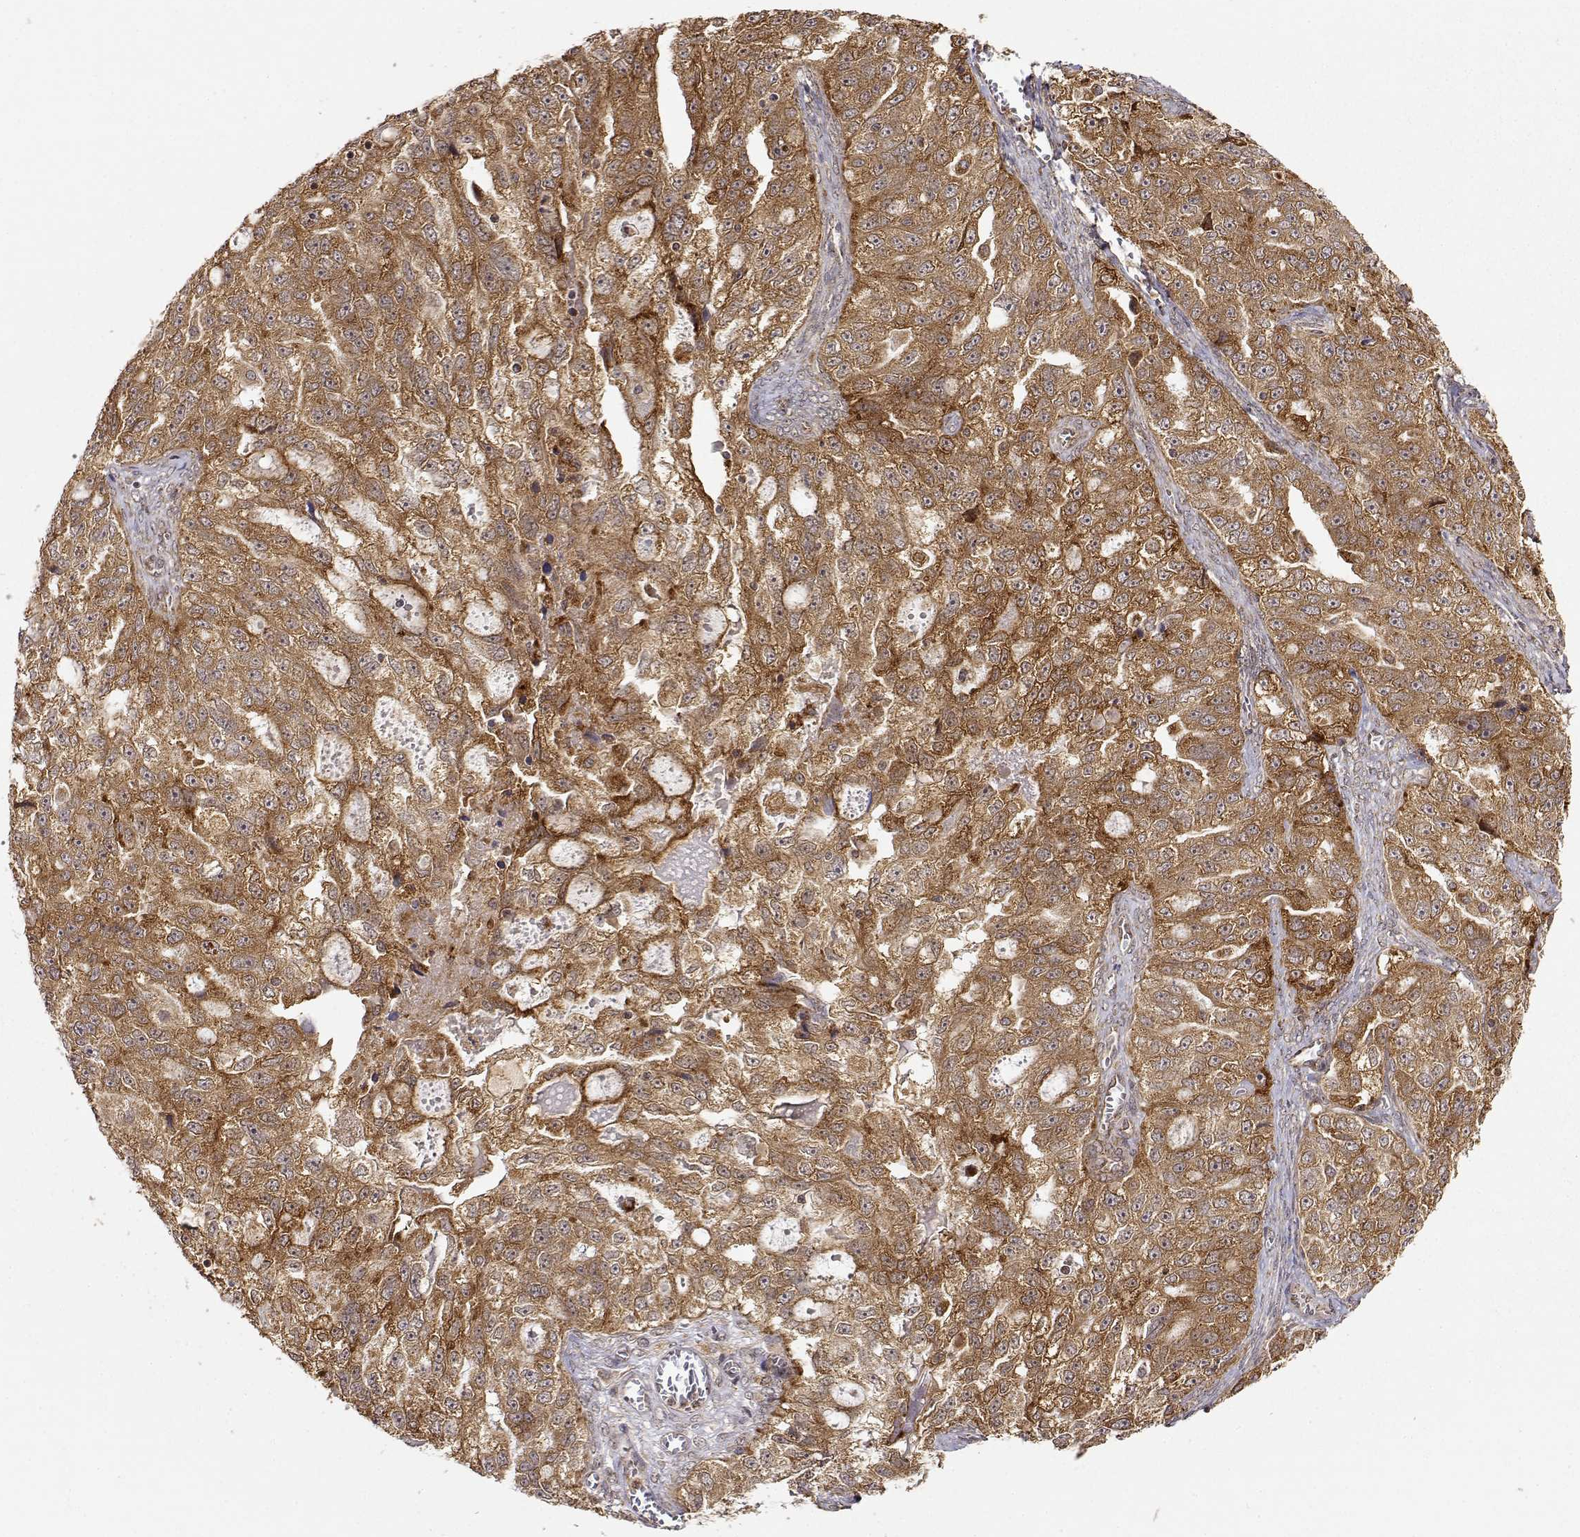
{"staining": {"intensity": "moderate", "quantity": ">75%", "location": "cytoplasmic/membranous"}, "tissue": "ovarian cancer", "cell_type": "Tumor cells", "image_type": "cancer", "snomed": [{"axis": "morphology", "description": "Cystadenocarcinoma, serous, NOS"}, {"axis": "topography", "description": "Ovary"}], "caption": "Approximately >75% of tumor cells in serous cystadenocarcinoma (ovarian) show moderate cytoplasmic/membranous protein positivity as visualized by brown immunohistochemical staining.", "gene": "RNF13", "patient": {"sex": "female", "age": 51}}